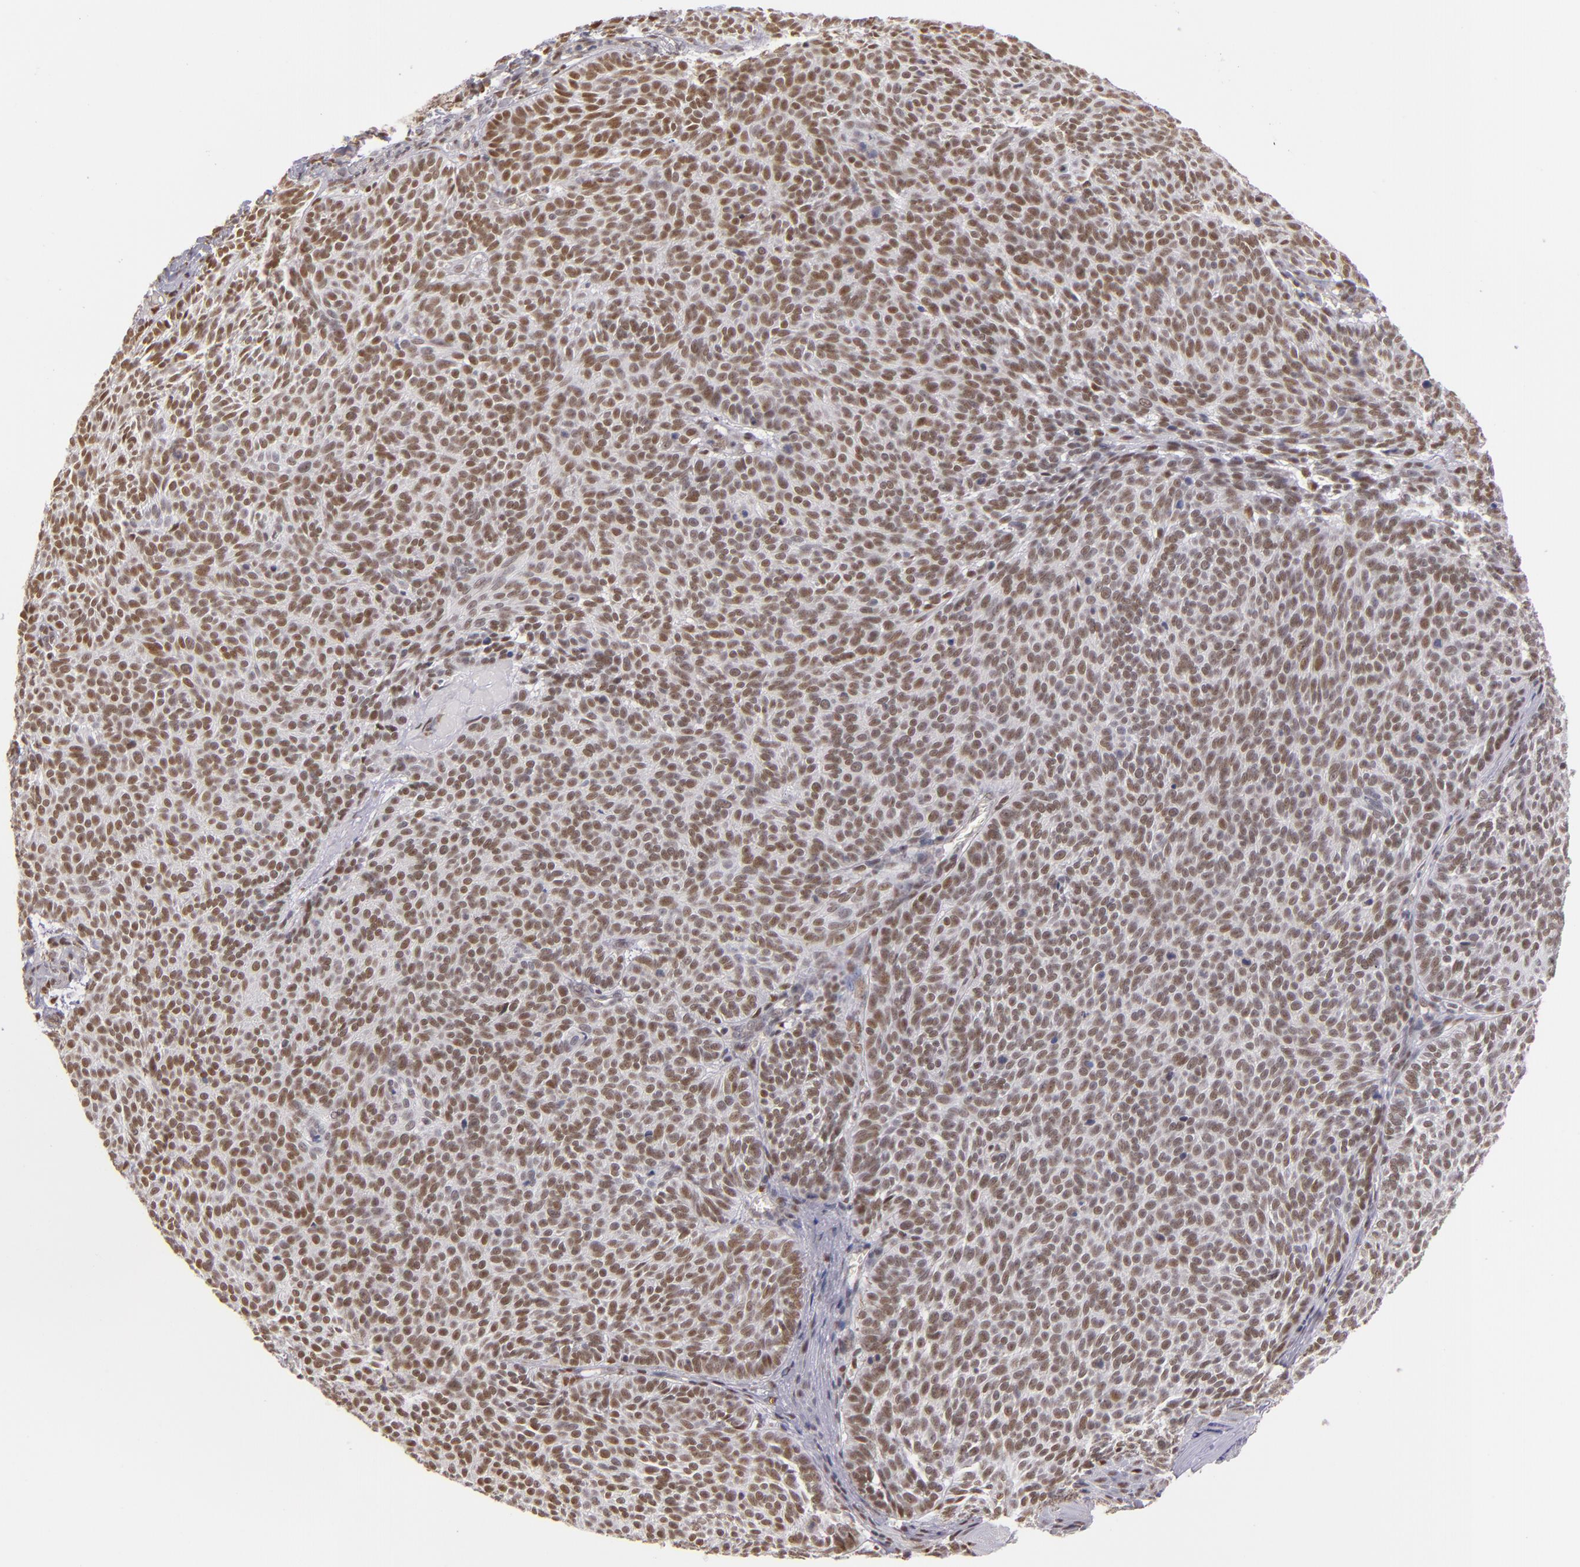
{"staining": {"intensity": "moderate", "quantity": ">75%", "location": "nuclear"}, "tissue": "skin cancer", "cell_type": "Tumor cells", "image_type": "cancer", "snomed": [{"axis": "morphology", "description": "Basal cell carcinoma"}, {"axis": "topography", "description": "Skin"}], "caption": "Brown immunohistochemical staining in skin cancer (basal cell carcinoma) reveals moderate nuclear staining in about >75% of tumor cells. (DAB IHC, brown staining for protein, blue staining for nuclei).", "gene": "NCOR2", "patient": {"sex": "male", "age": 63}}